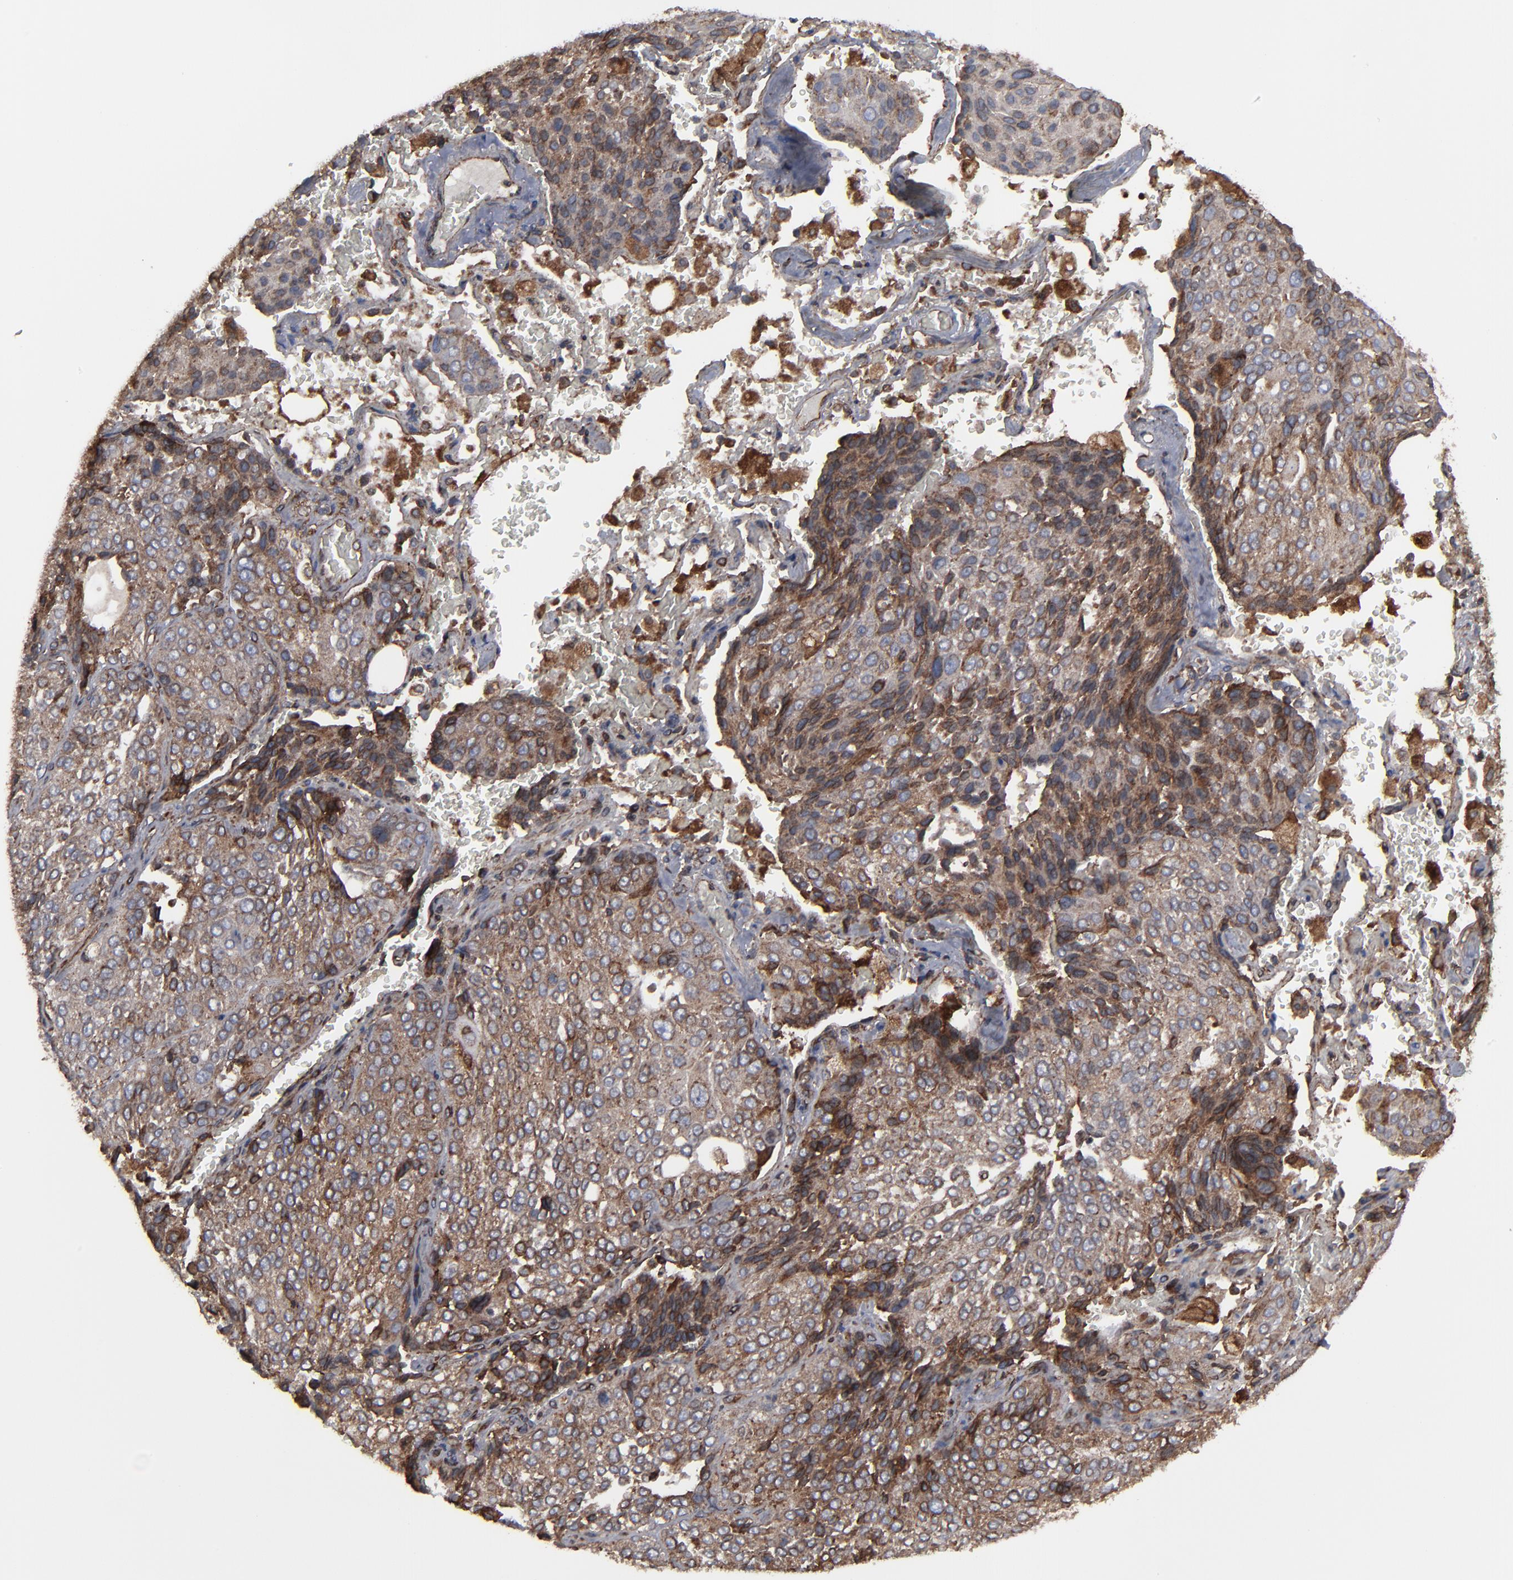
{"staining": {"intensity": "strong", "quantity": "<25%", "location": "cytoplasmic/membranous"}, "tissue": "lung cancer", "cell_type": "Tumor cells", "image_type": "cancer", "snomed": [{"axis": "morphology", "description": "Squamous cell carcinoma, NOS"}, {"axis": "topography", "description": "Lung"}], "caption": "Immunohistochemistry of human squamous cell carcinoma (lung) exhibits medium levels of strong cytoplasmic/membranous positivity in about <25% of tumor cells. (brown staining indicates protein expression, while blue staining denotes nuclei).", "gene": "CNIH1", "patient": {"sex": "male", "age": 54}}